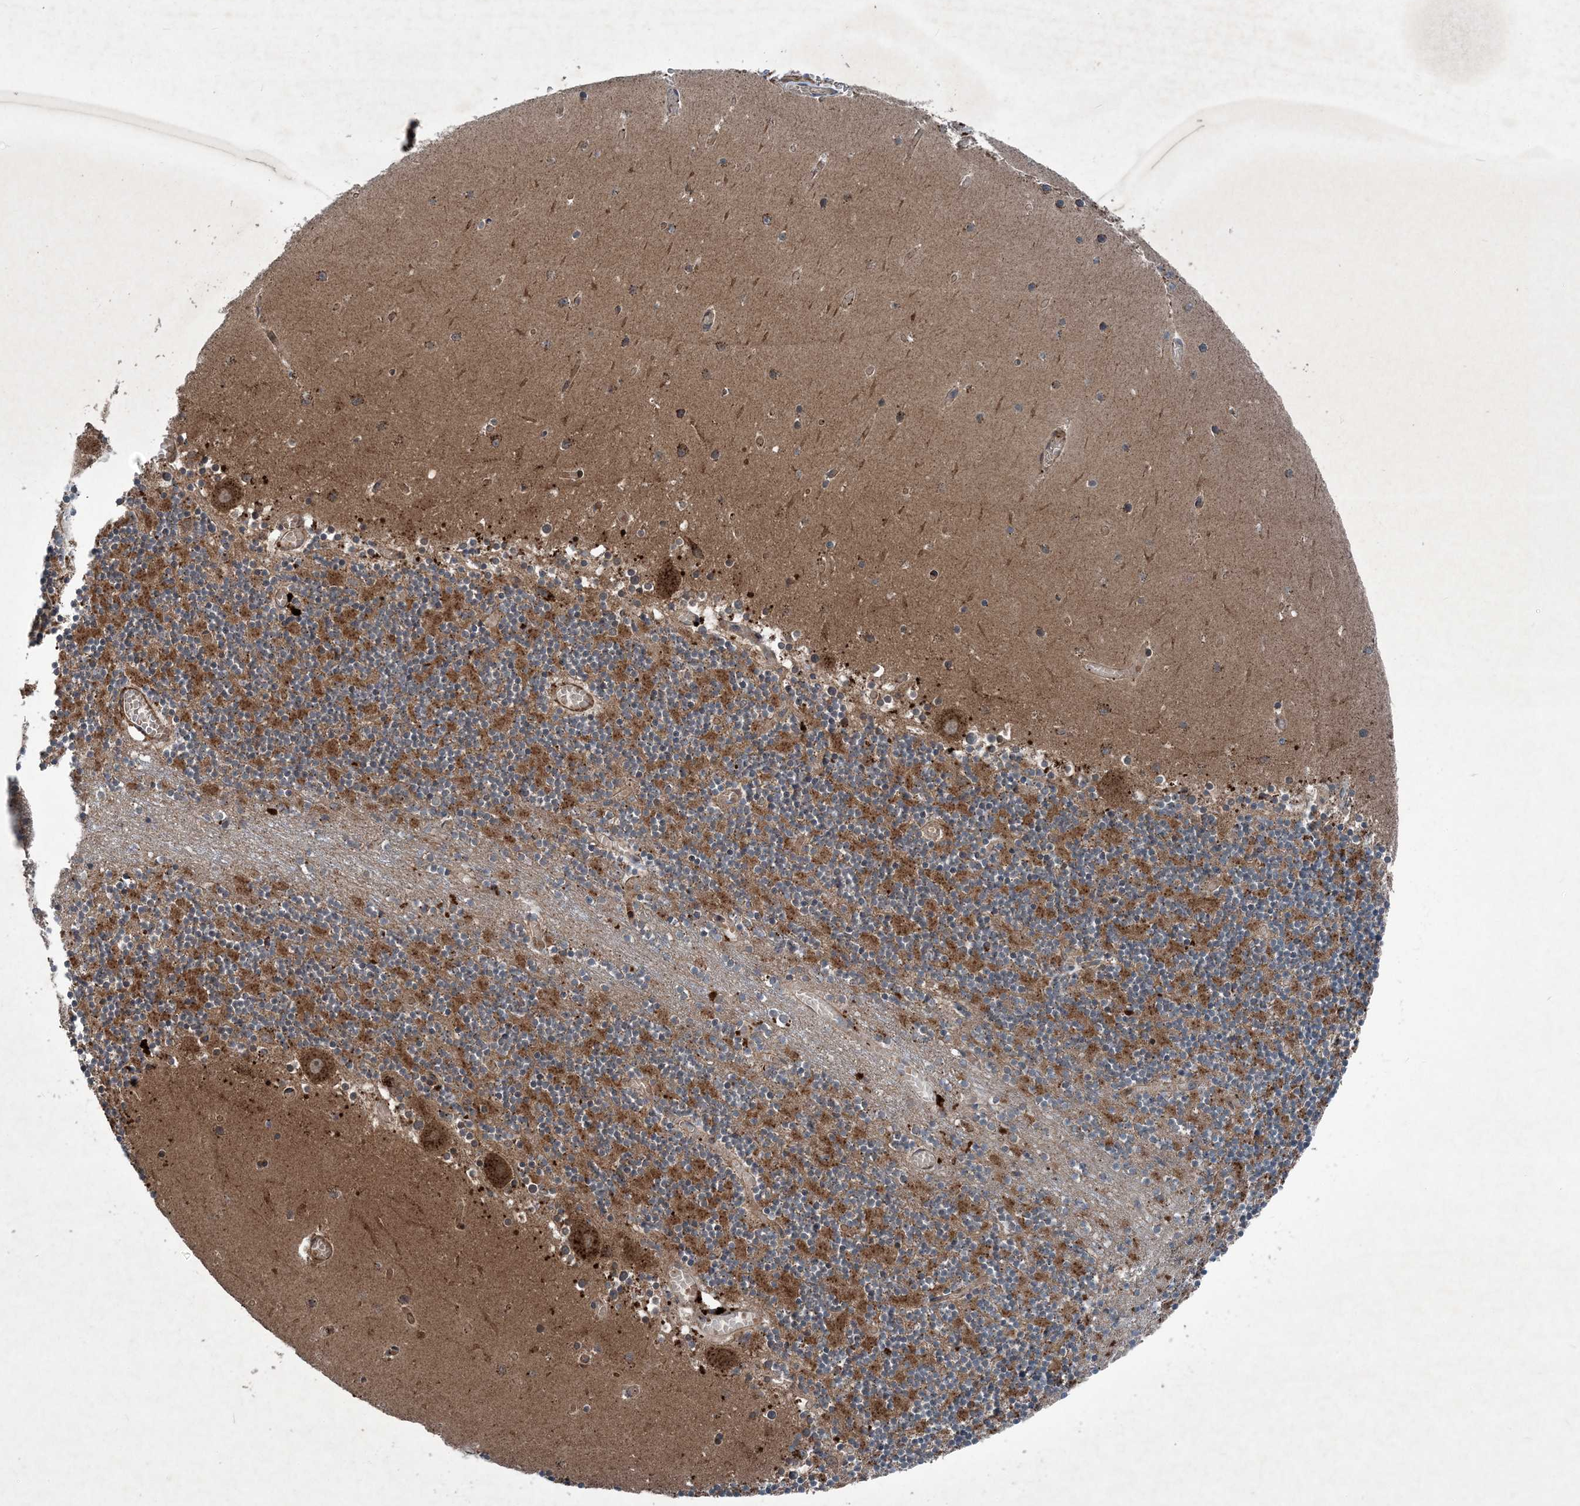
{"staining": {"intensity": "moderate", "quantity": "25%-75%", "location": "cytoplasmic/membranous"}, "tissue": "cerebellum", "cell_type": "Cells in granular layer", "image_type": "normal", "snomed": [{"axis": "morphology", "description": "Normal tissue, NOS"}, {"axis": "topography", "description": "Cerebellum"}], "caption": "Cerebellum was stained to show a protein in brown. There is medium levels of moderate cytoplasmic/membranous expression in about 25%-75% of cells in granular layer.", "gene": "NDUFA2", "patient": {"sex": "female", "age": 28}}